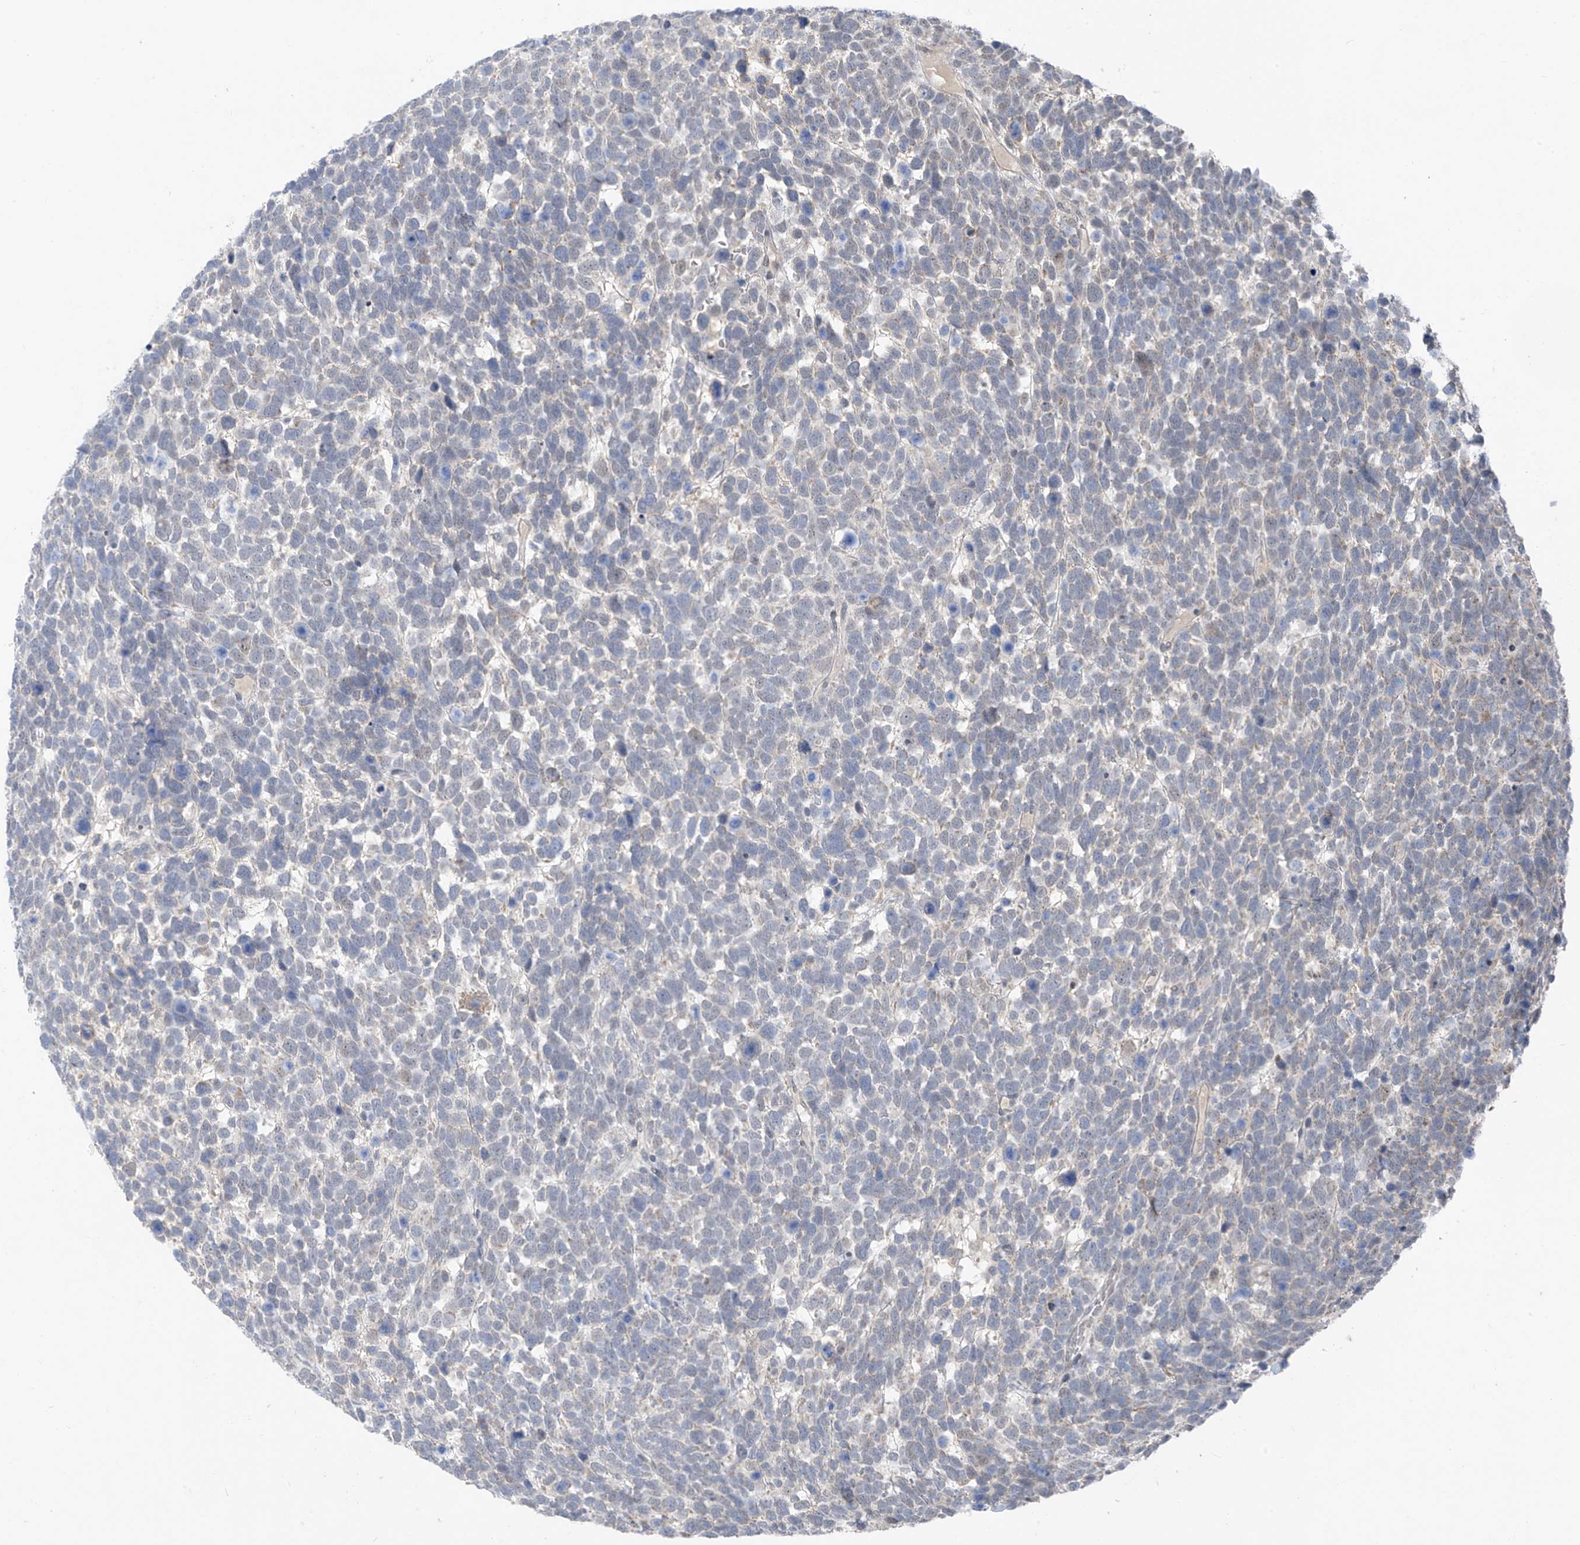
{"staining": {"intensity": "negative", "quantity": "none", "location": "none"}, "tissue": "urothelial cancer", "cell_type": "Tumor cells", "image_type": "cancer", "snomed": [{"axis": "morphology", "description": "Urothelial carcinoma, High grade"}, {"axis": "topography", "description": "Urinary bladder"}], "caption": "Tumor cells show no significant expression in urothelial cancer. Nuclei are stained in blue.", "gene": "CYP4V2", "patient": {"sex": "female", "age": 82}}